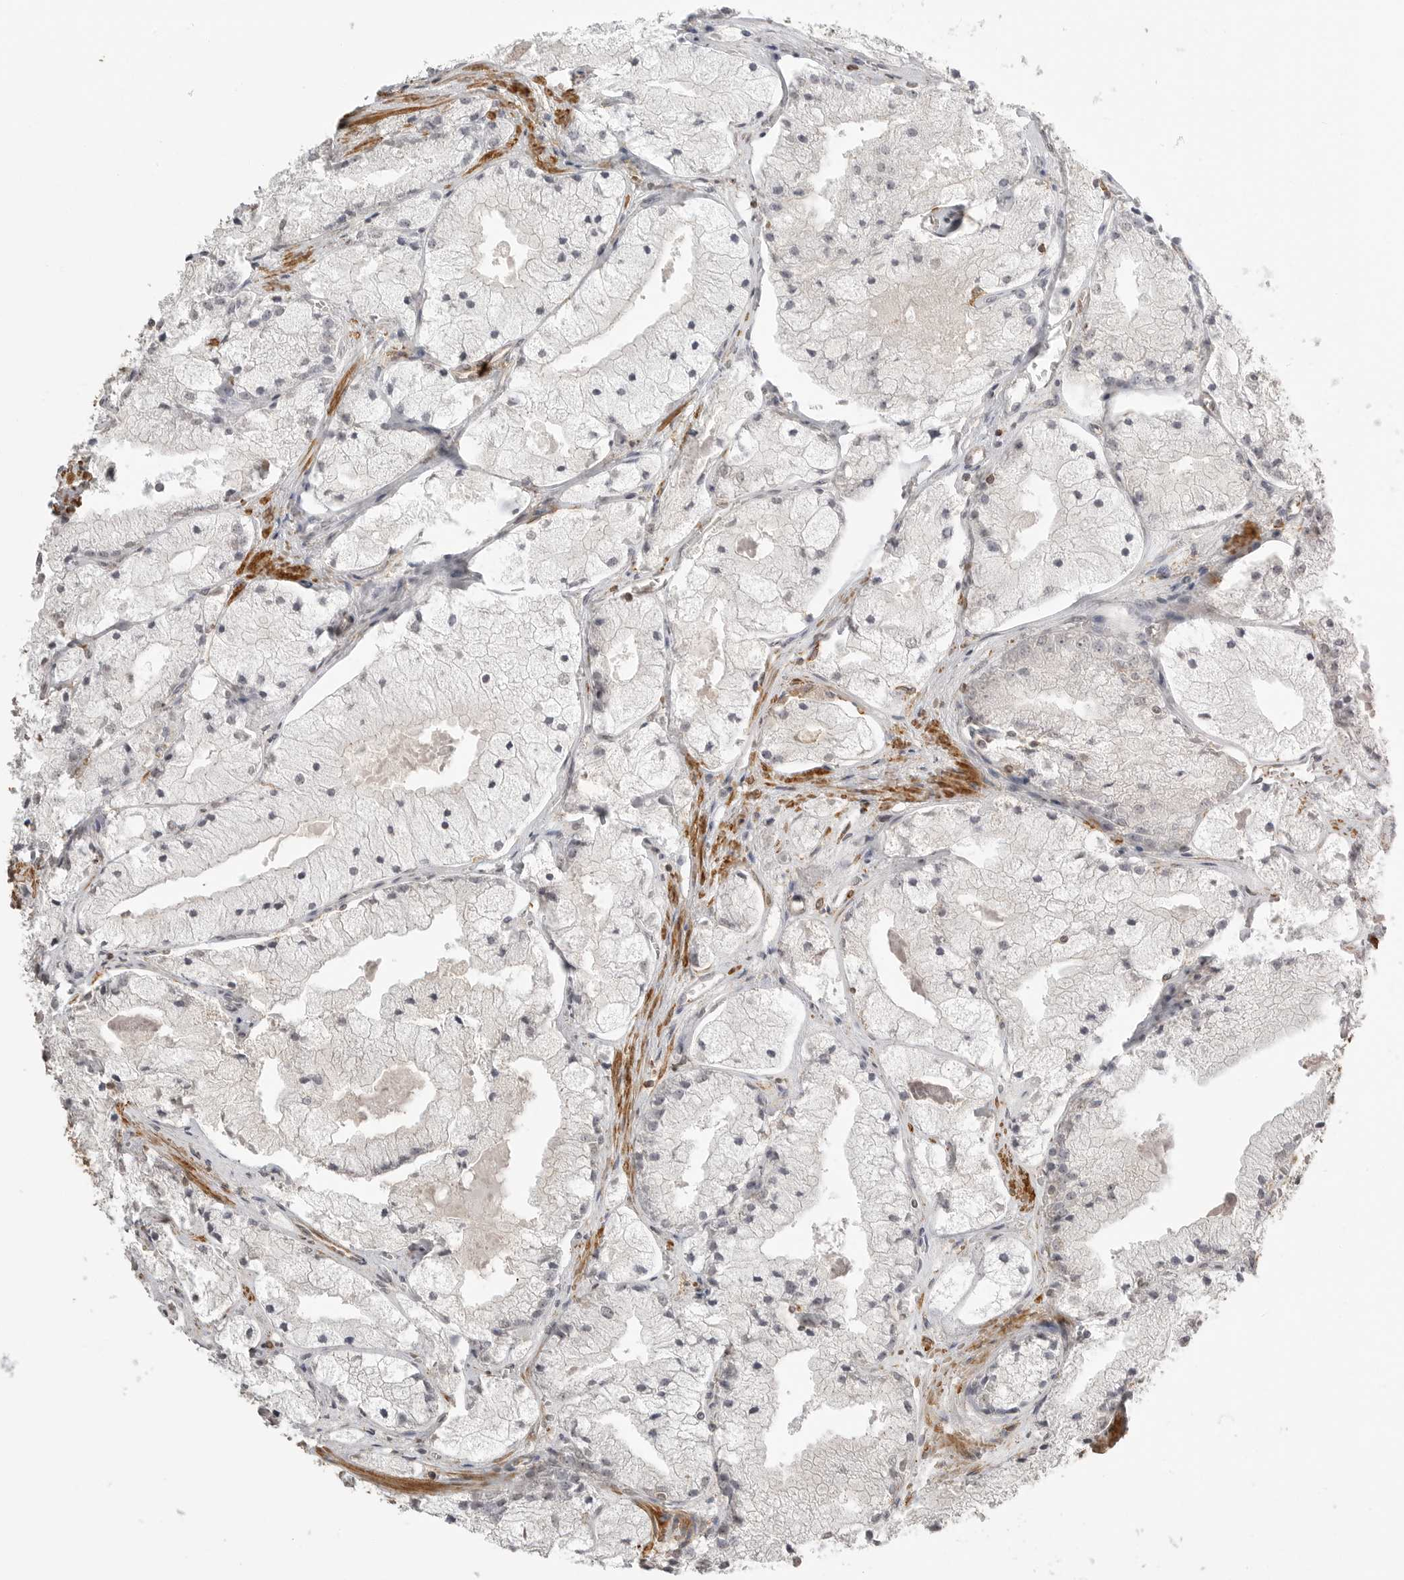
{"staining": {"intensity": "negative", "quantity": "none", "location": "none"}, "tissue": "prostate cancer", "cell_type": "Tumor cells", "image_type": "cancer", "snomed": [{"axis": "morphology", "description": "Adenocarcinoma, High grade"}, {"axis": "topography", "description": "Prostate"}], "caption": "Tumor cells show no significant staining in prostate high-grade adenocarcinoma. (Brightfield microscopy of DAB immunohistochemistry at high magnification).", "gene": "GPC2", "patient": {"sex": "male", "age": 50}}